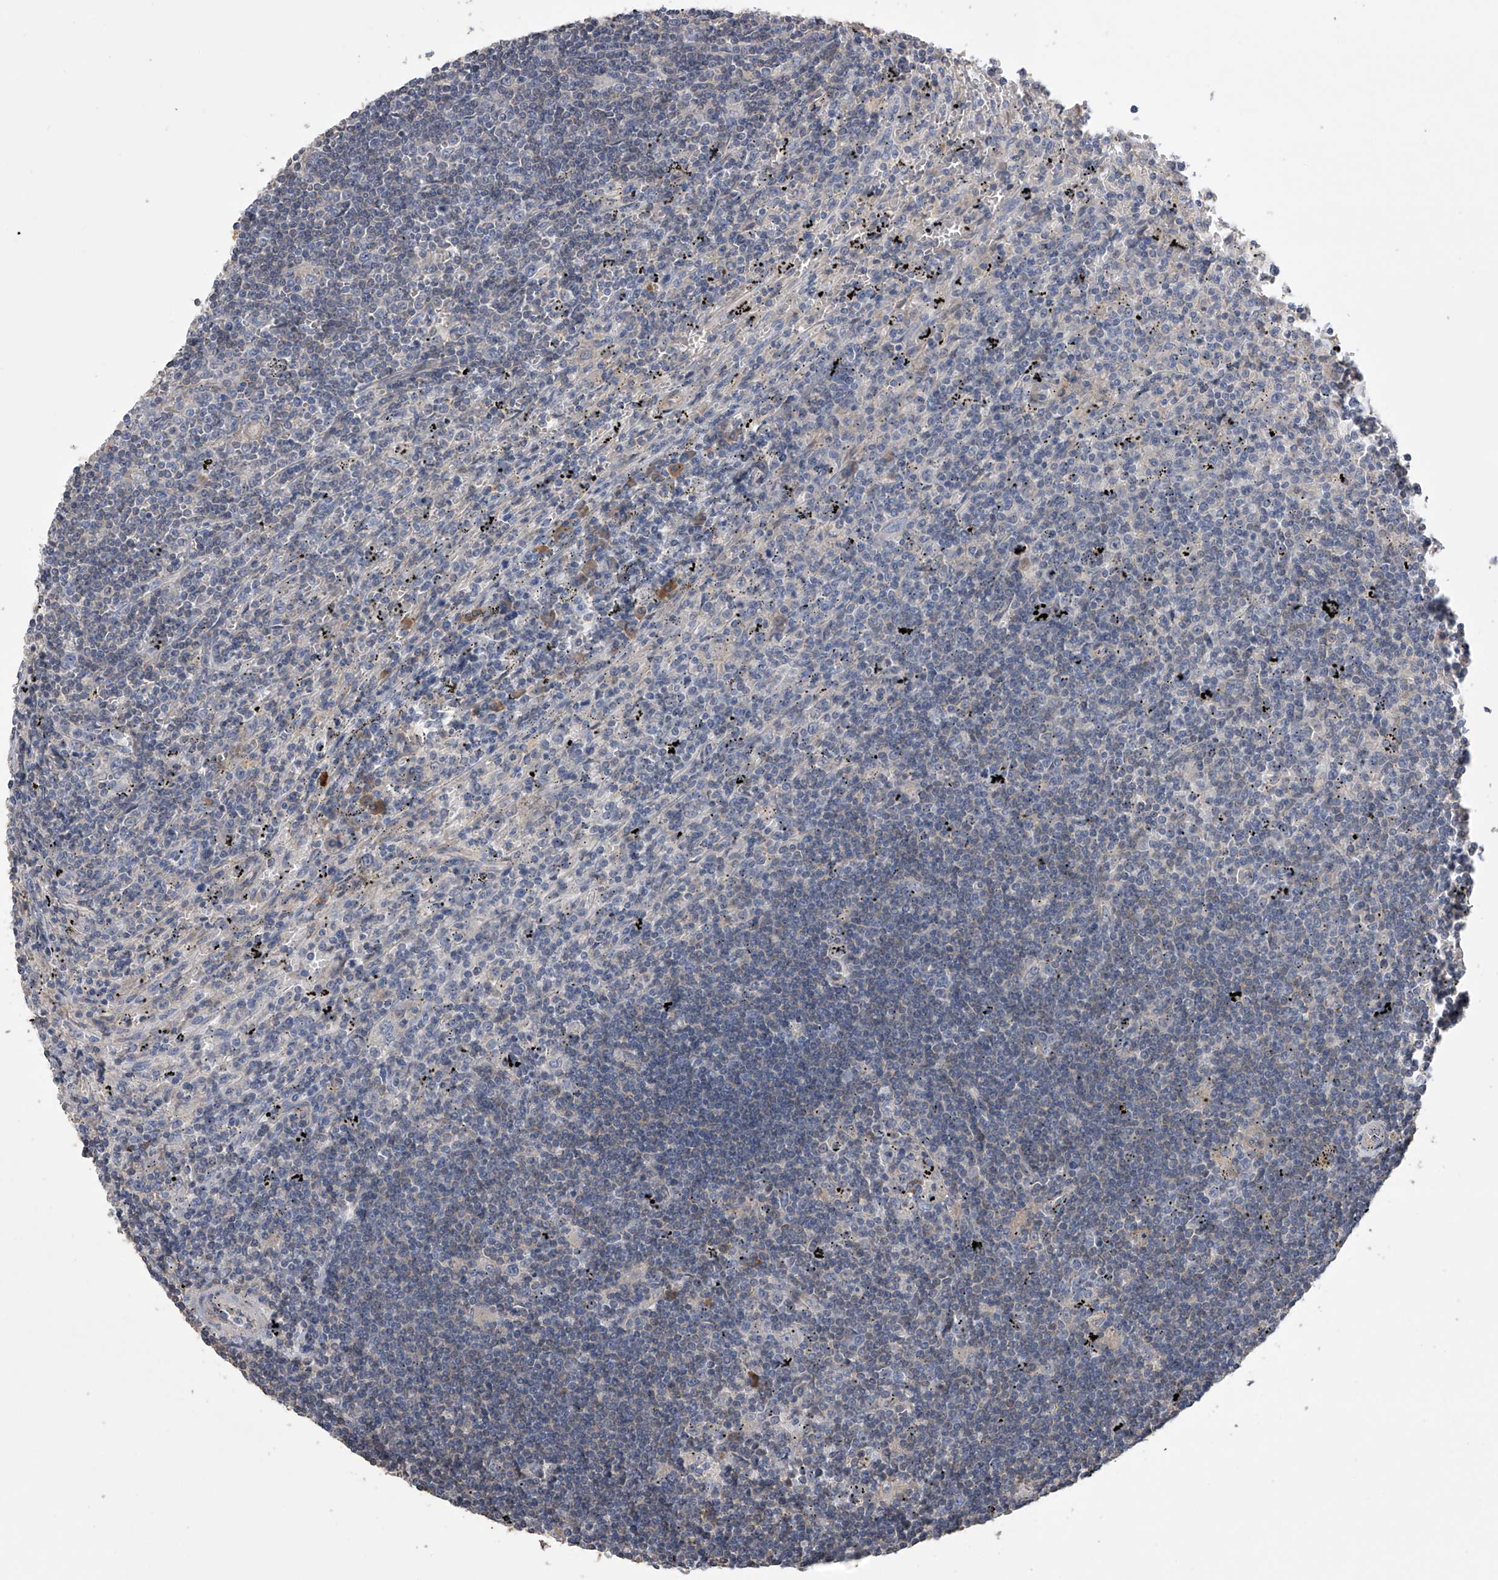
{"staining": {"intensity": "negative", "quantity": "none", "location": "none"}, "tissue": "lymphoma", "cell_type": "Tumor cells", "image_type": "cancer", "snomed": [{"axis": "morphology", "description": "Malignant lymphoma, non-Hodgkin's type, Low grade"}, {"axis": "topography", "description": "Spleen"}], "caption": "The IHC image has no significant staining in tumor cells of lymphoma tissue. The staining was performed using DAB to visualize the protein expression in brown, while the nuclei were stained in blue with hematoxylin (Magnification: 20x).", "gene": "ZNF343", "patient": {"sex": "male", "age": 76}}